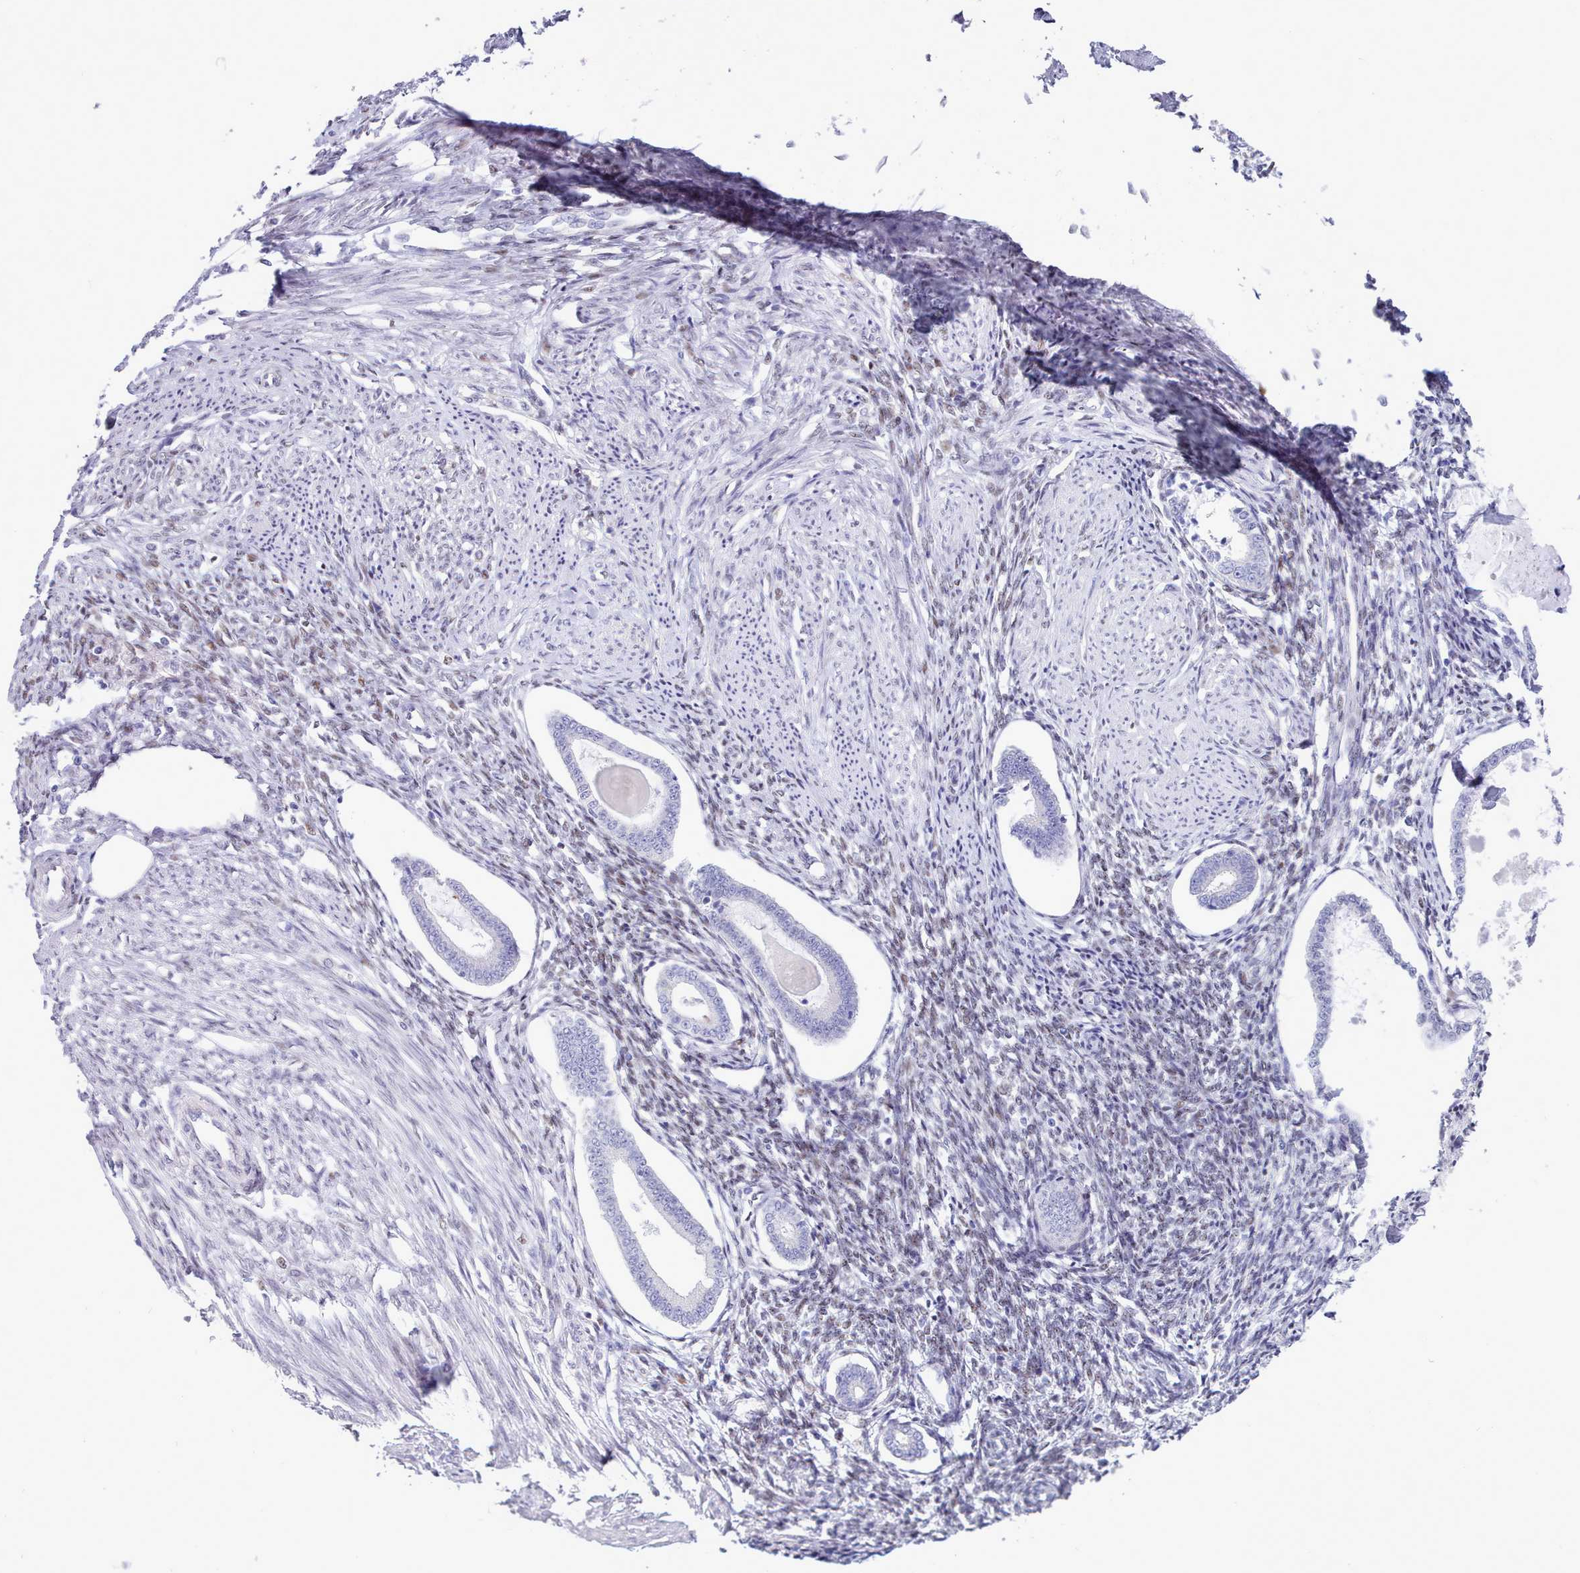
{"staining": {"intensity": "weak", "quantity": "<25%", "location": "nuclear"}, "tissue": "endometrium", "cell_type": "Cells in endometrial stroma", "image_type": "normal", "snomed": [{"axis": "morphology", "description": "Normal tissue, NOS"}, {"axis": "topography", "description": "Endometrium"}], "caption": "Immunohistochemical staining of benign endometrium exhibits no significant staining in cells in endometrial stroma.", "gene": "TMEM253", "patient": {"sex": "female", "age": 56}}